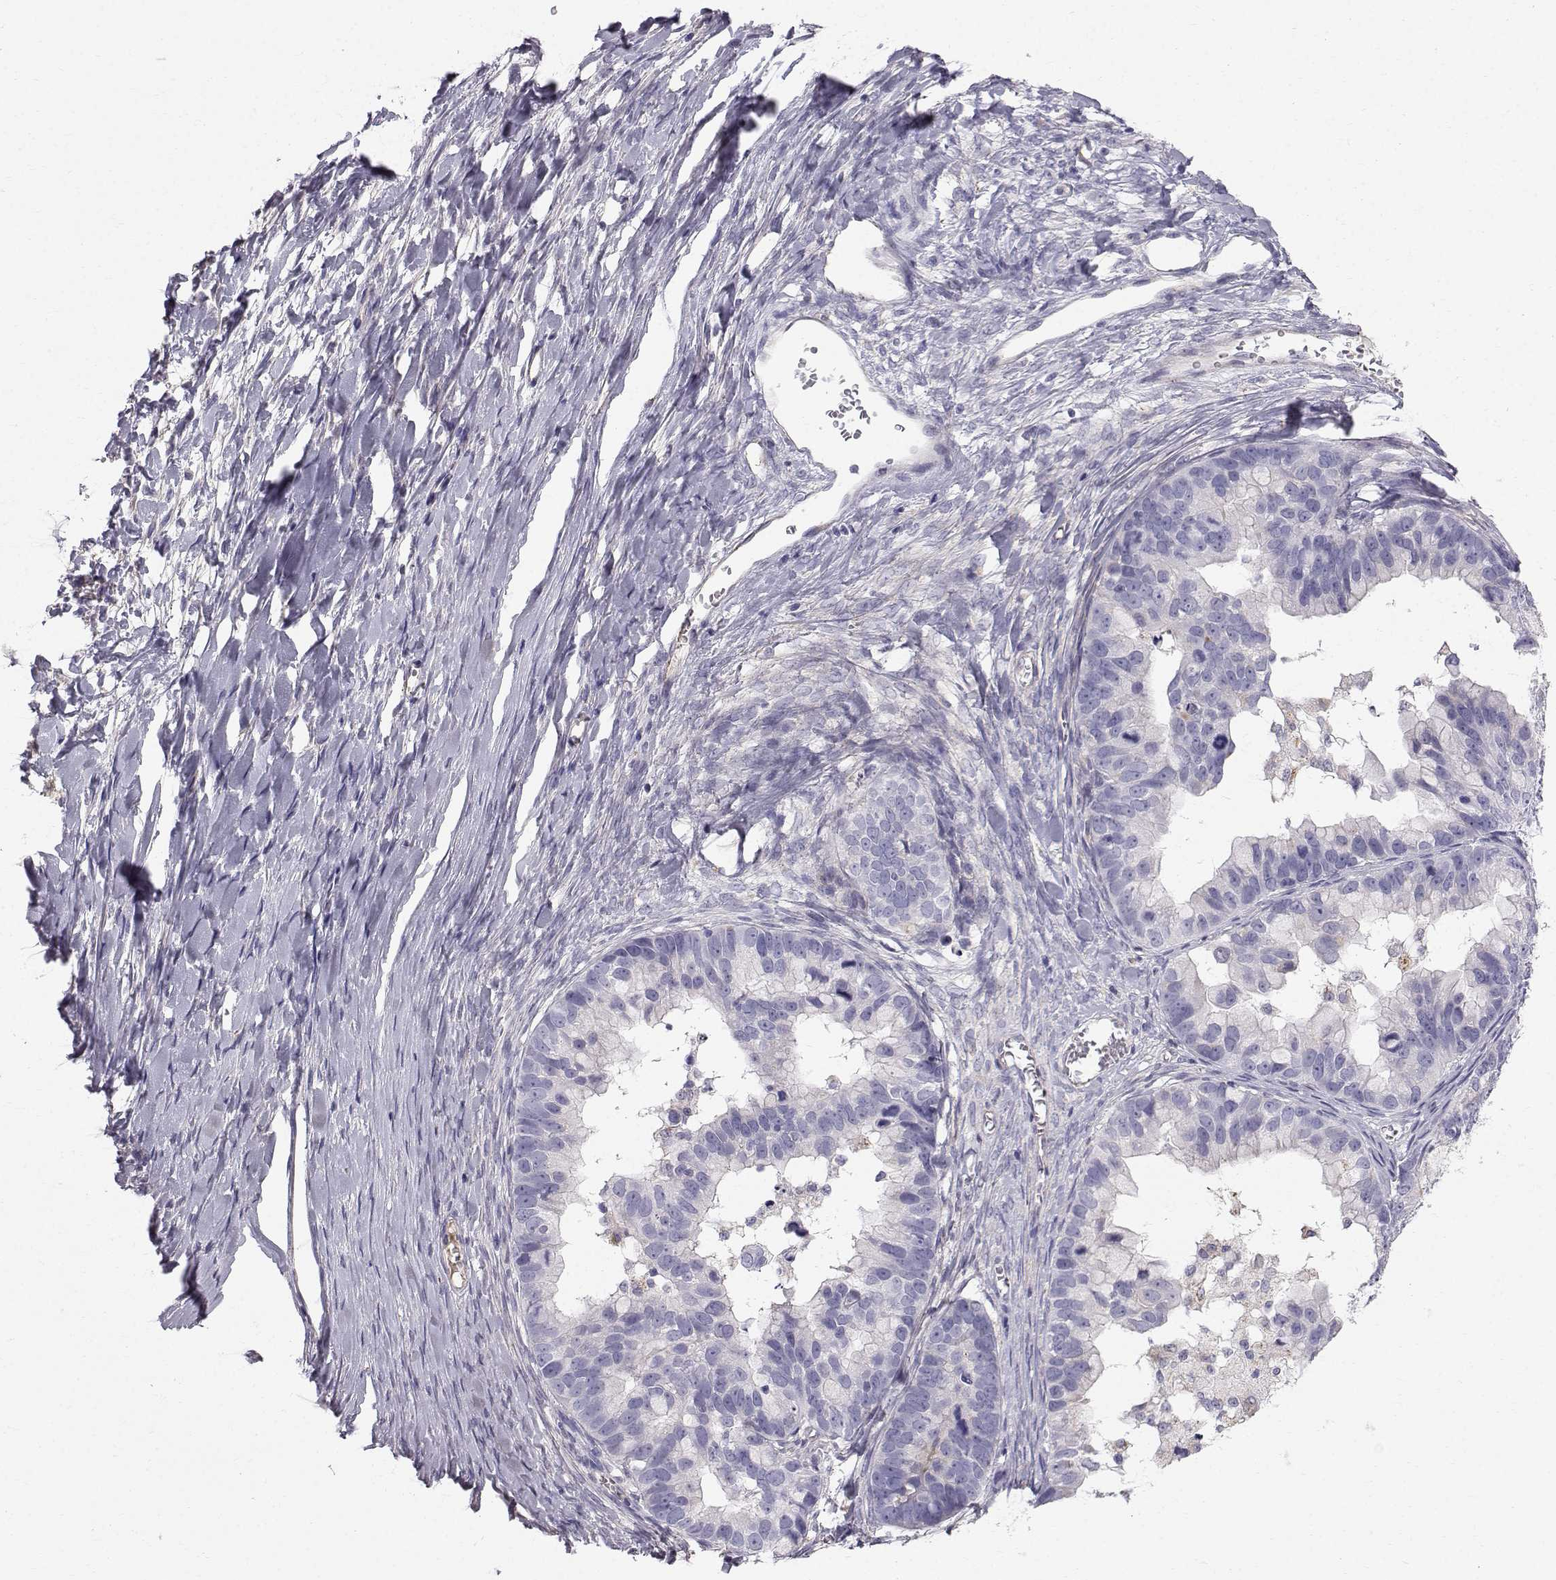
{"staining": {"intensity": "negative", "quantity": "none", "location": "none"}, "tissue": "ovarian cancer", "cell_type": "Tumor cells", "image_type": "cancer", "snomed": [{"axis": "morphology", "description": "Cystadenocarcinoma, mucinous, NOS"}, {"axis": "topography", "description": "Ovary"}], "caption": "This micrograph is of ovarian cancer (mucinous cystadenocarcinoma) stained with immunohistochemistry (IHC) to label a protein in brown with the nuclei are counter-stained blue. There is no positivity in tumor cells.", "gene": "CALCR", "patient": {"sex": "female", "age": 76}}